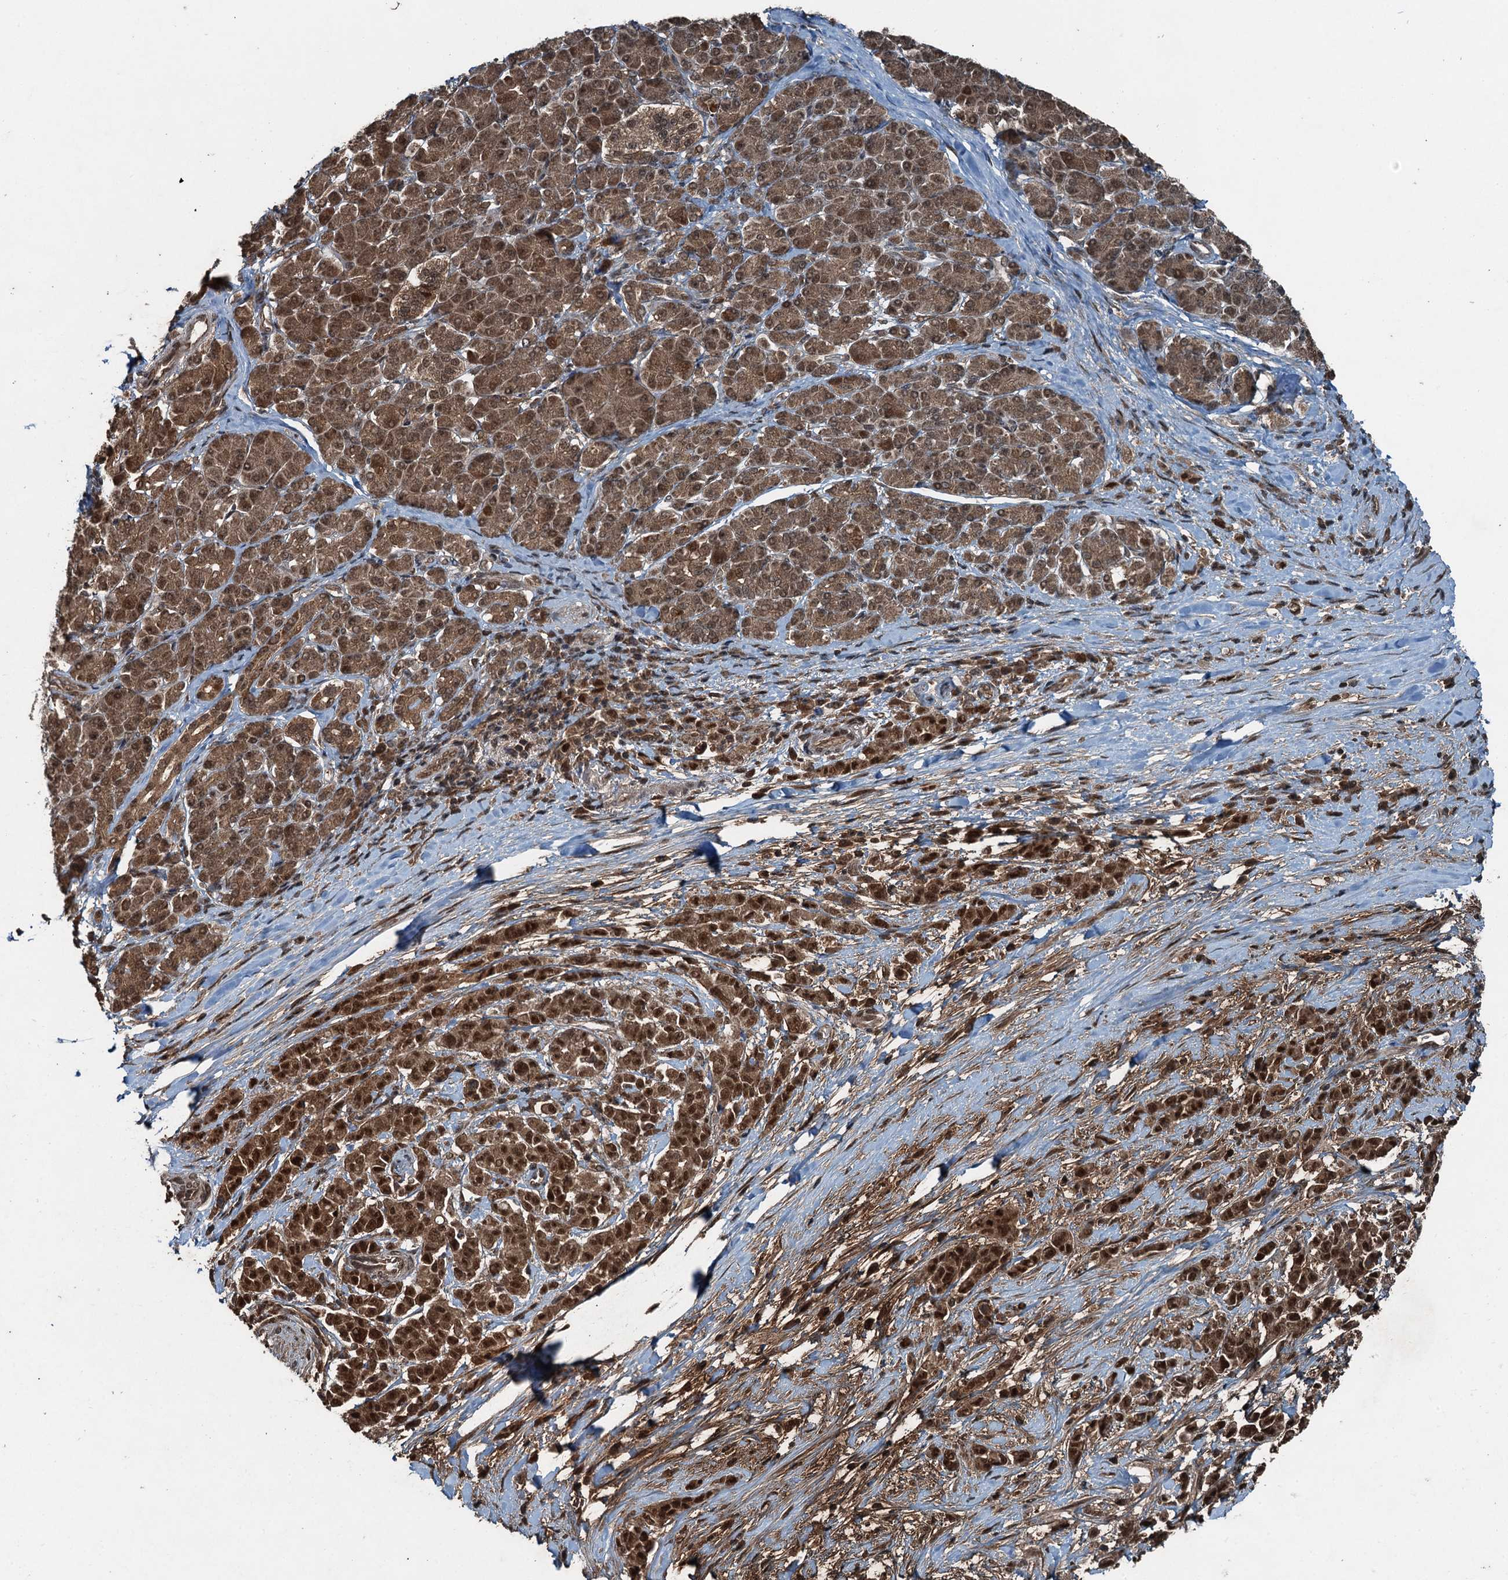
{"staining": {"intensity": "strong", "quantity": ">75%", "location": "cytoplasmic/membranous,nuclear"}, "tissue": "pancreatic cancer", "cell_type": "Tumor cells", "image_type": "cancer", "snomed": [{"axis": "morphology", "description": "Normal tissue, NOS"}, {"axis": "morphology", "description": "Adenocarcinoma, NOS"}, {"axis": "topography", "description": "Pancreas"}], "caption": "Immunohistochemistry of pancreatic cancer (adenocarcinoma) exhibits high levels of strong cytoplasmic/membranous and nuclear staining in about >75% of tumor cells.", "gene": "UBXN6", "patient": {"sex": "female", "age": 64}}